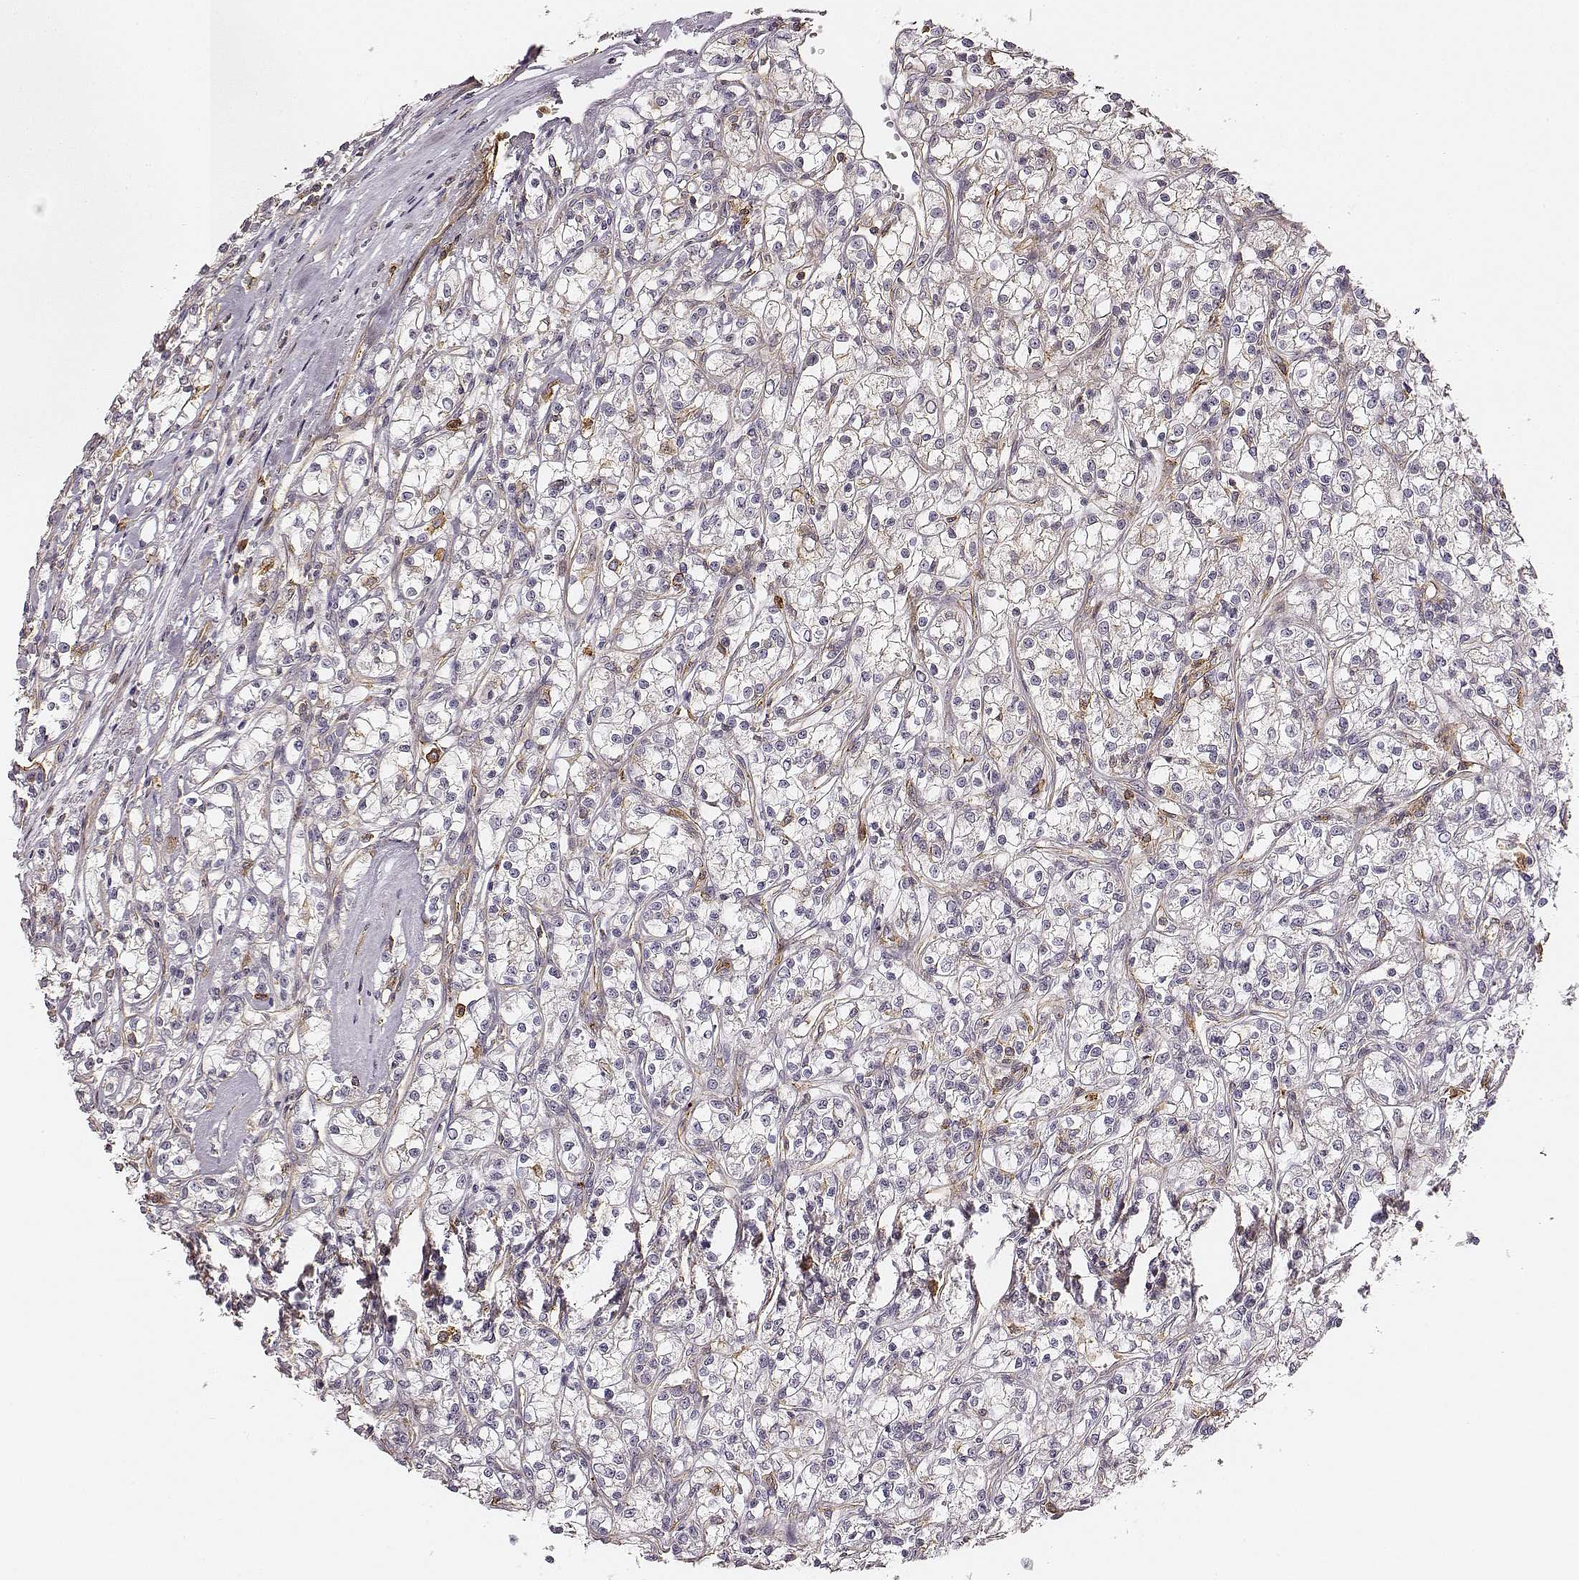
{"staining": {"intensity": "negative", "quantity": "none", "location": "none"}, "tissue": "renal cancer", "cell_type": "Tumor cells", "image_type": "cancer", "snomed": [{"axis": "morphology", "description": "Adenocarcinoma, NOS"}, {"axis": "topography", "description": "Kidney"}], "caption": "Tumor cells are negative for brown protein staining in adenocarcinoma (renal).", "gene": "ZYX", "patient": {"sex": "female", "age": 59}}